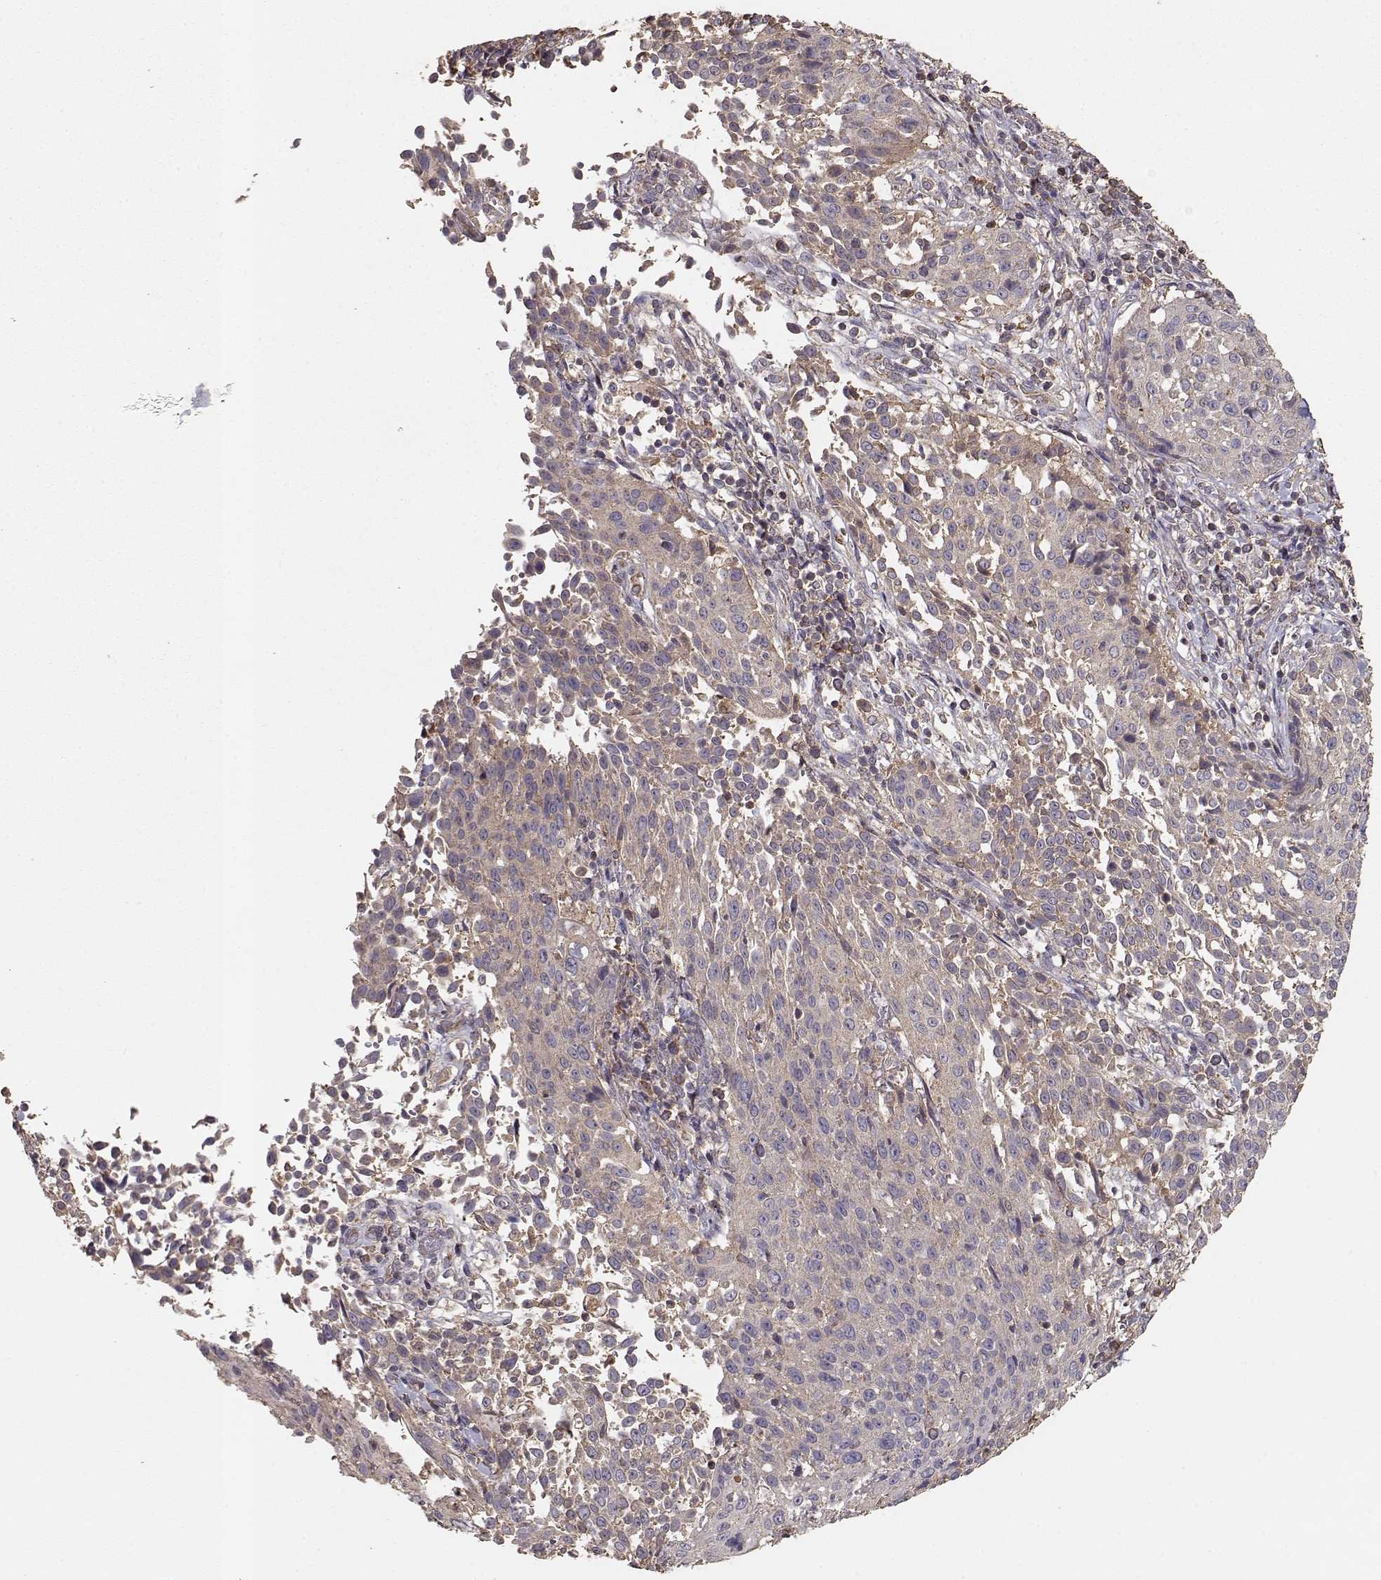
{"staining": {"intensity": "weak", "quantity": ">75%", "location": "cytoplasmic/membranous"}, "tissue": "cervical cancer", "cell_type": "Tumor cells", "image_type": "cancer", "snomed": [{"axis": "morphology", "description": "Squamous cell carcinoma, NOS"}, {"axis": "topography", "description": "Cervix"}], "caption": "A micrograph of squamous cell carcinoma (cervical) stained for a protein shows weak cytoplasmic/membranous brown staining in tumor cells.", "gene": "TARS3", "patient": {"sex": "female", "age": 26}}